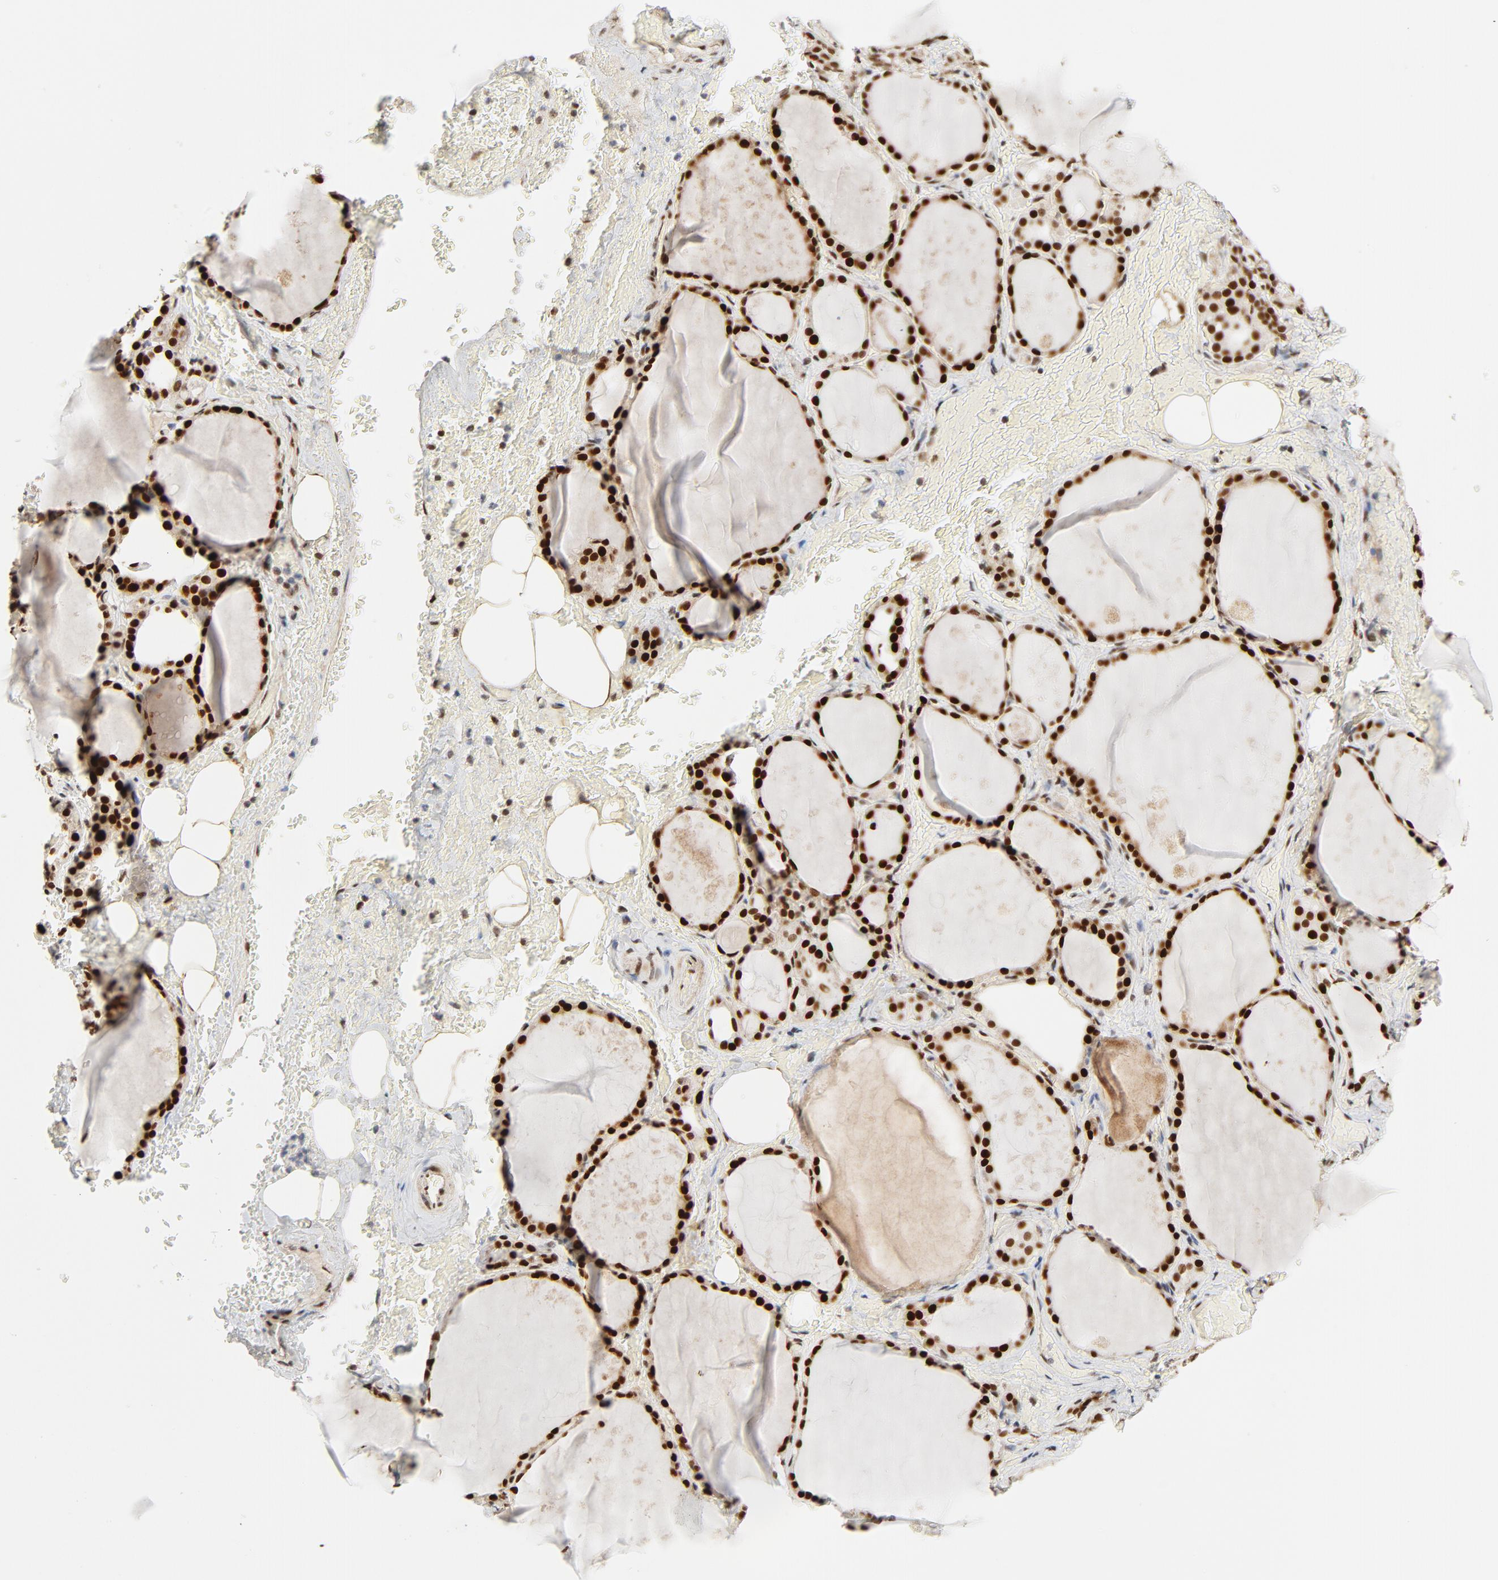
{"staining": {"intensity": "strong", "quantity": ">75%", "location": "nuclear"}, "tissue": "thyroid gland", "cell_type": "Glandular cells", "image_type": "normal", "snomed": [{"axis": "morphology", "description": "Normal tissue, NOS"}, {"axis": "topography", "description": "Thyroid gland"}], "caption": "Thyroid gland stained with immunohistochemistry displays strong nuclear staining in about >75% of glandular cells.", "gene": "GTF2I", "patient": {"sex": "male", "age": 61}}